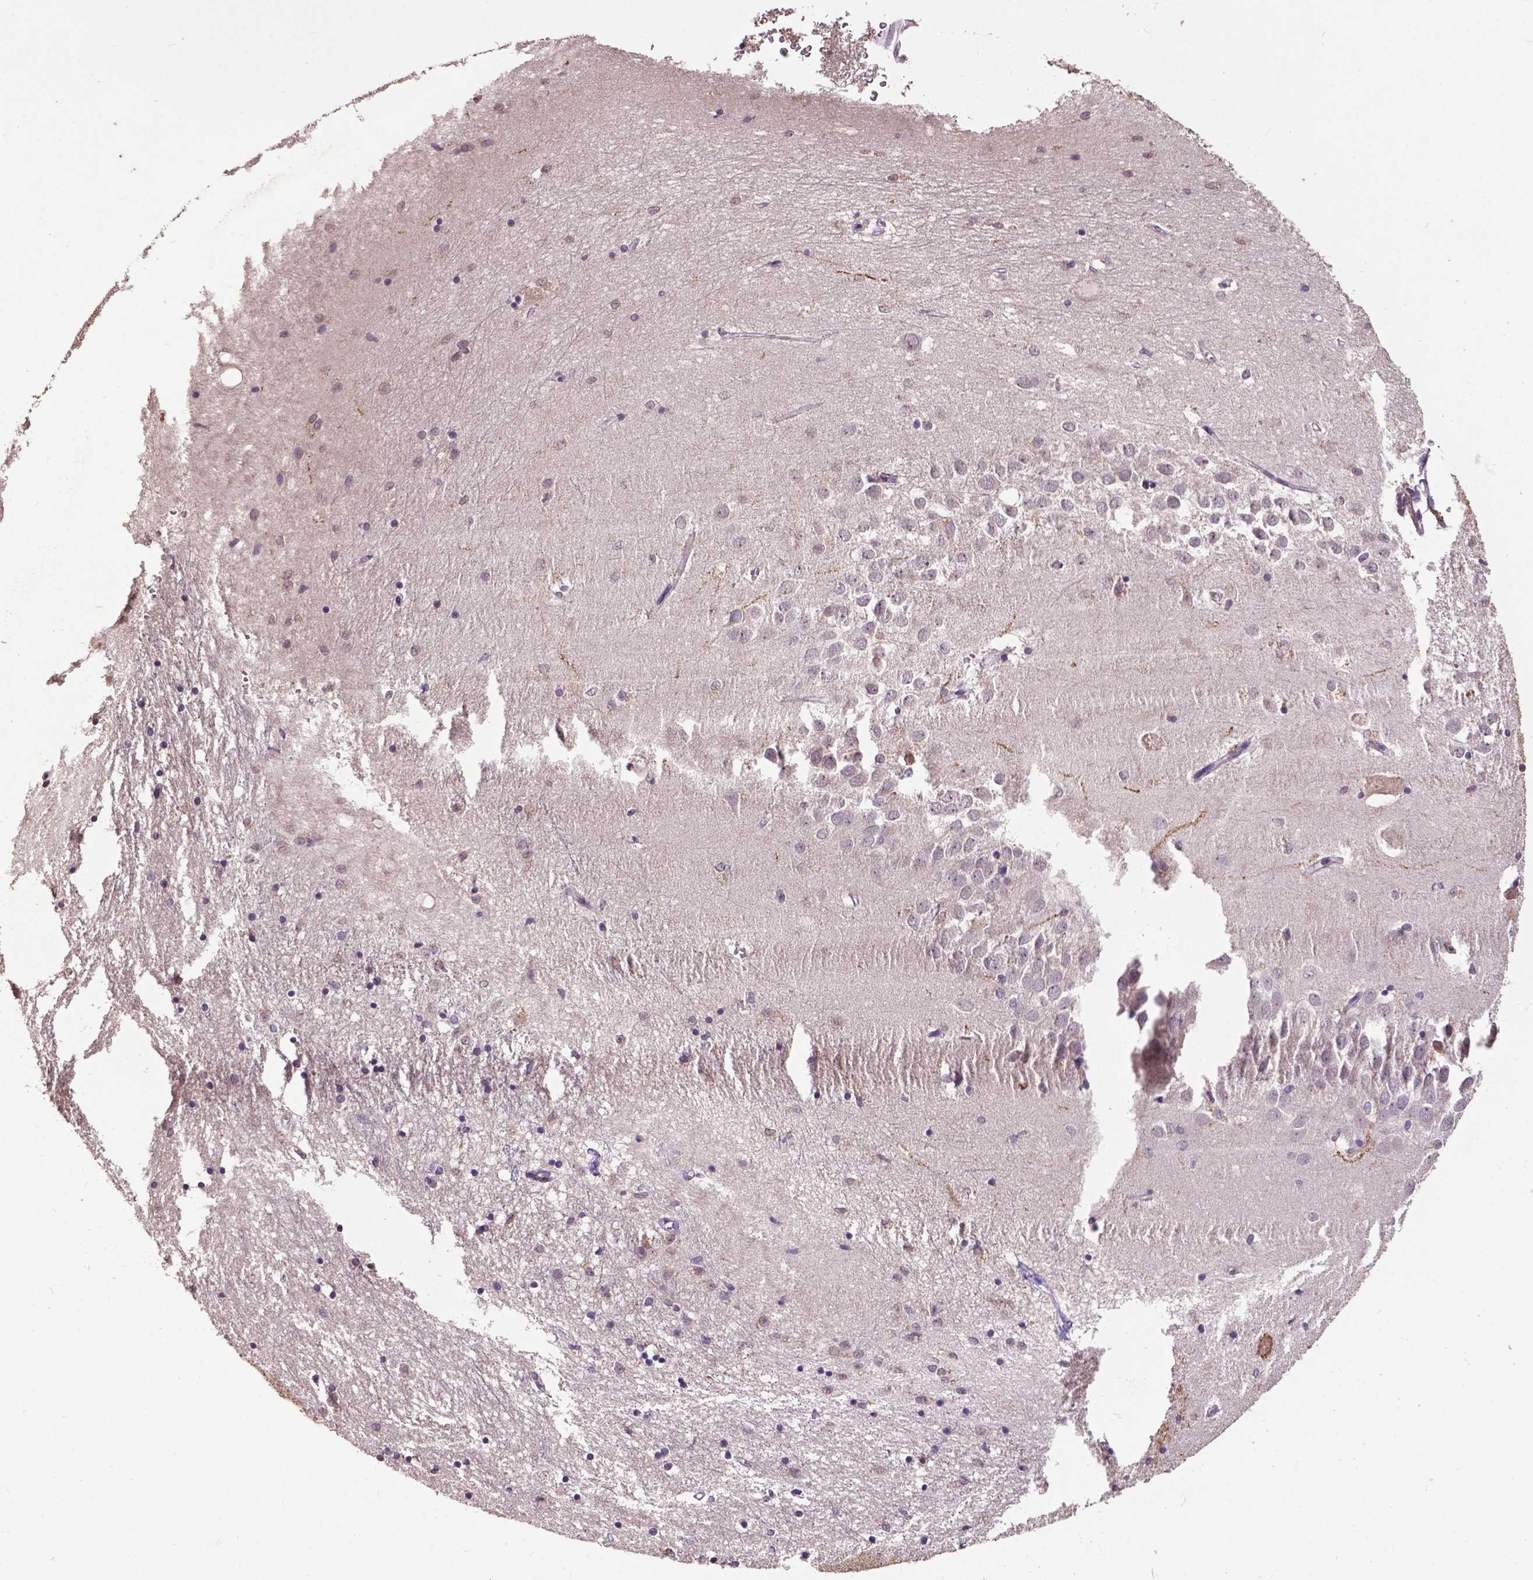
{"staining": {"intensity": "negative", "quantity": "none", "location": "none"}, "tissue": "hippocampus", "cell_type": "Glial cells", "image_type": "normal", "snomed": [{"axis": "morphology", "description": "Normal tissue, NOS"}, {"axis": "topography", "description": "Lateral ventricle wall"}, {"axis": "topography", "description": "Hippocampus"}], "caption": "The immunohistochemistry photomicrograph has no significant positivity in glial cells of hippocampus. (Stains: DAB (3,3'-diaminobenzidine) immunohistochemistry (IHC) with hematoxylin counter stain, Microscopy: brightfield microscopy at high magnification).", "gene": "GLRA2", "patient": {"sex": "female", "age": 63}}